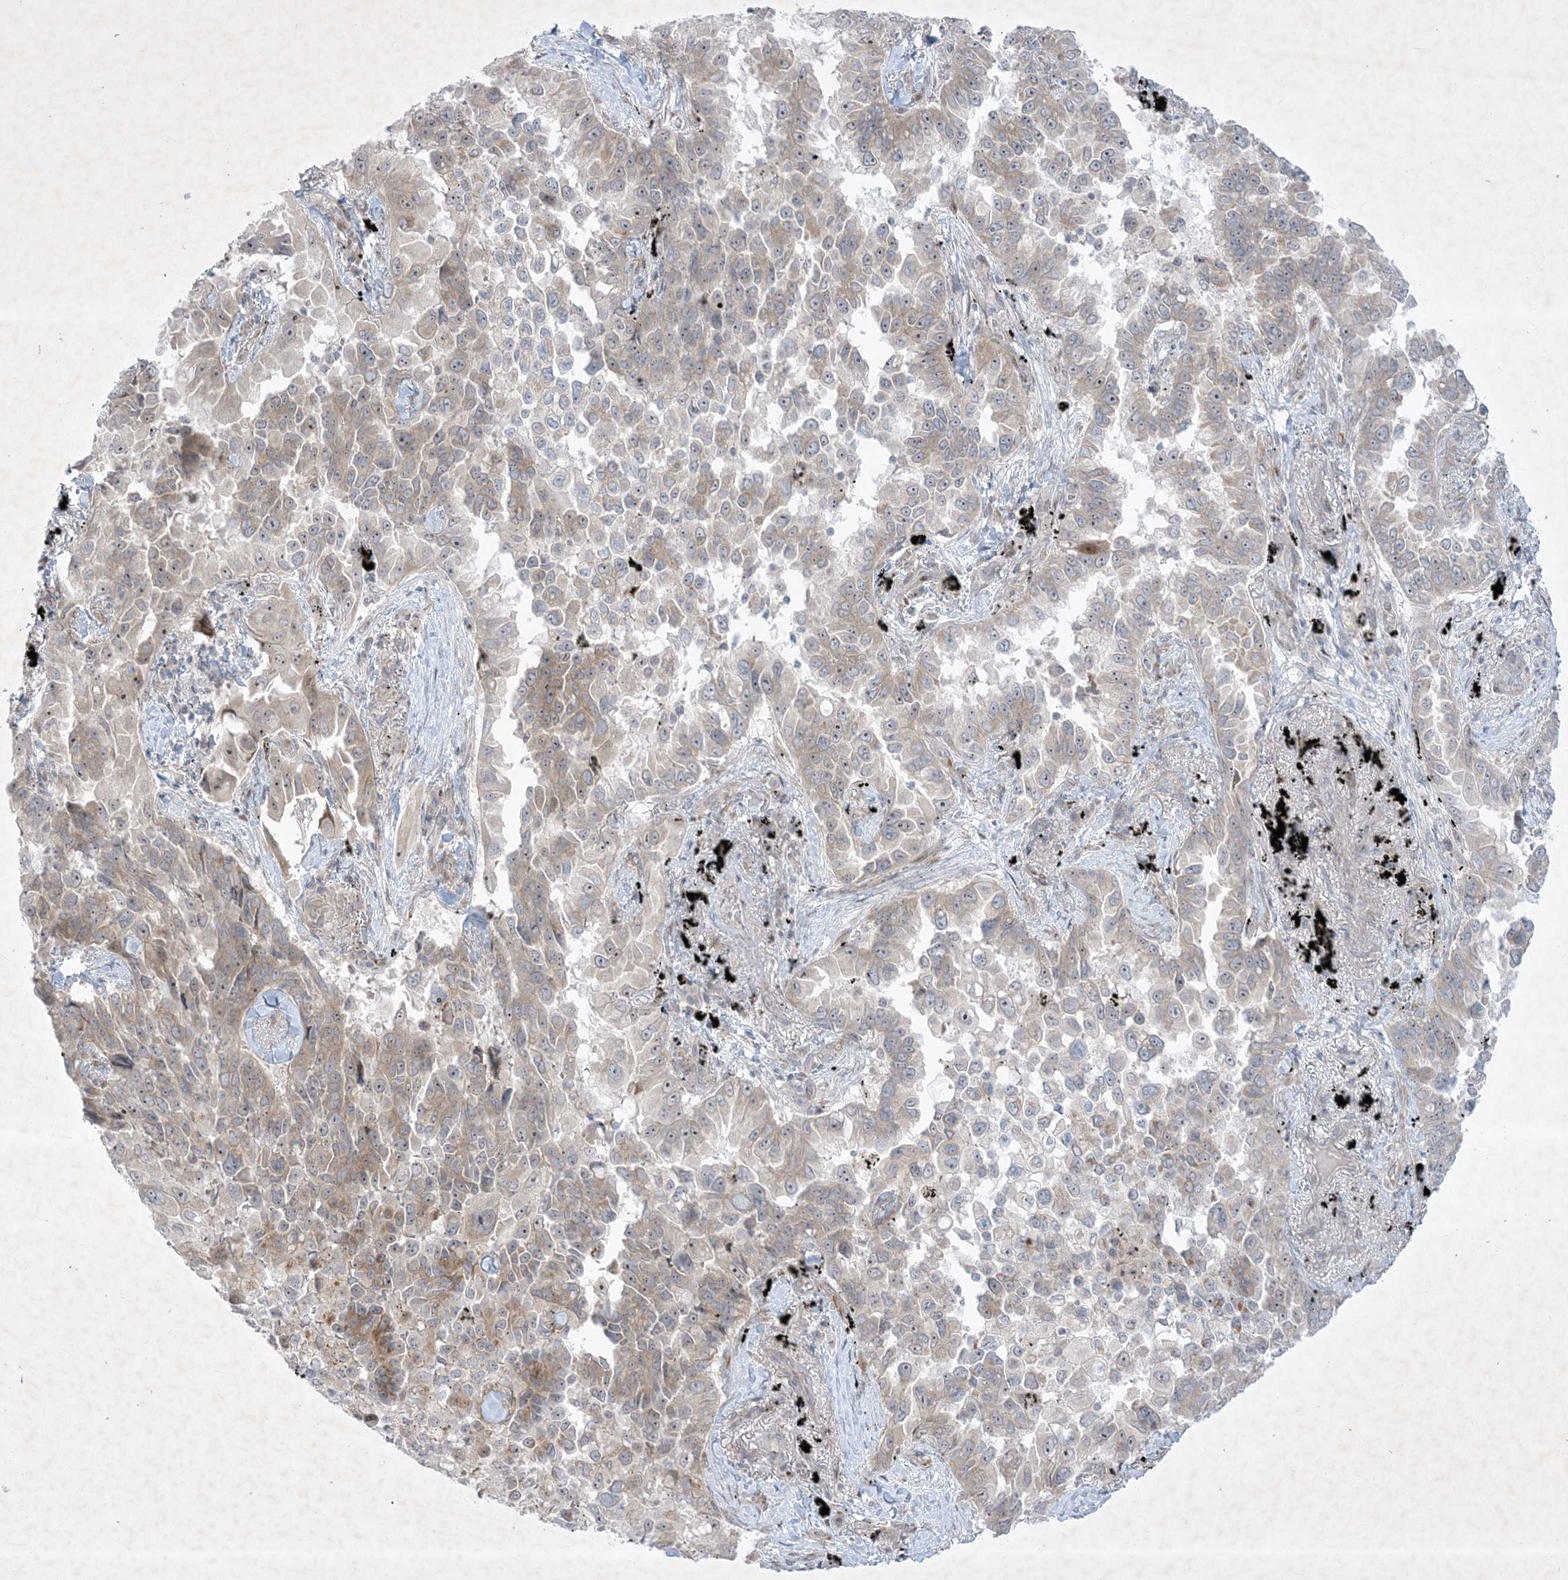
{"staining": {"intensity": "weak", "quantity": "25%-75%", "location": "cytoplasmic/membranous,nuclear"}, "tissue": "lung cancer", "cell_type": "Tumor cells", "image_type": "cancer", "snomed": [{"axis": "morphology", "description": "Adenocarcinoma, NOS"}, {"axis": "topography", "description": "Lung"}], "caption": "High-power microscopy captured an immunohistochemistry image of adenocarcinoma (lung), revealing weak cytoplasmic/membranous and nuclear expression in approximately 25%-75% of tumor cells.", "gene": "SOGA3", "patient": {"sex": "female", "age": 67}}